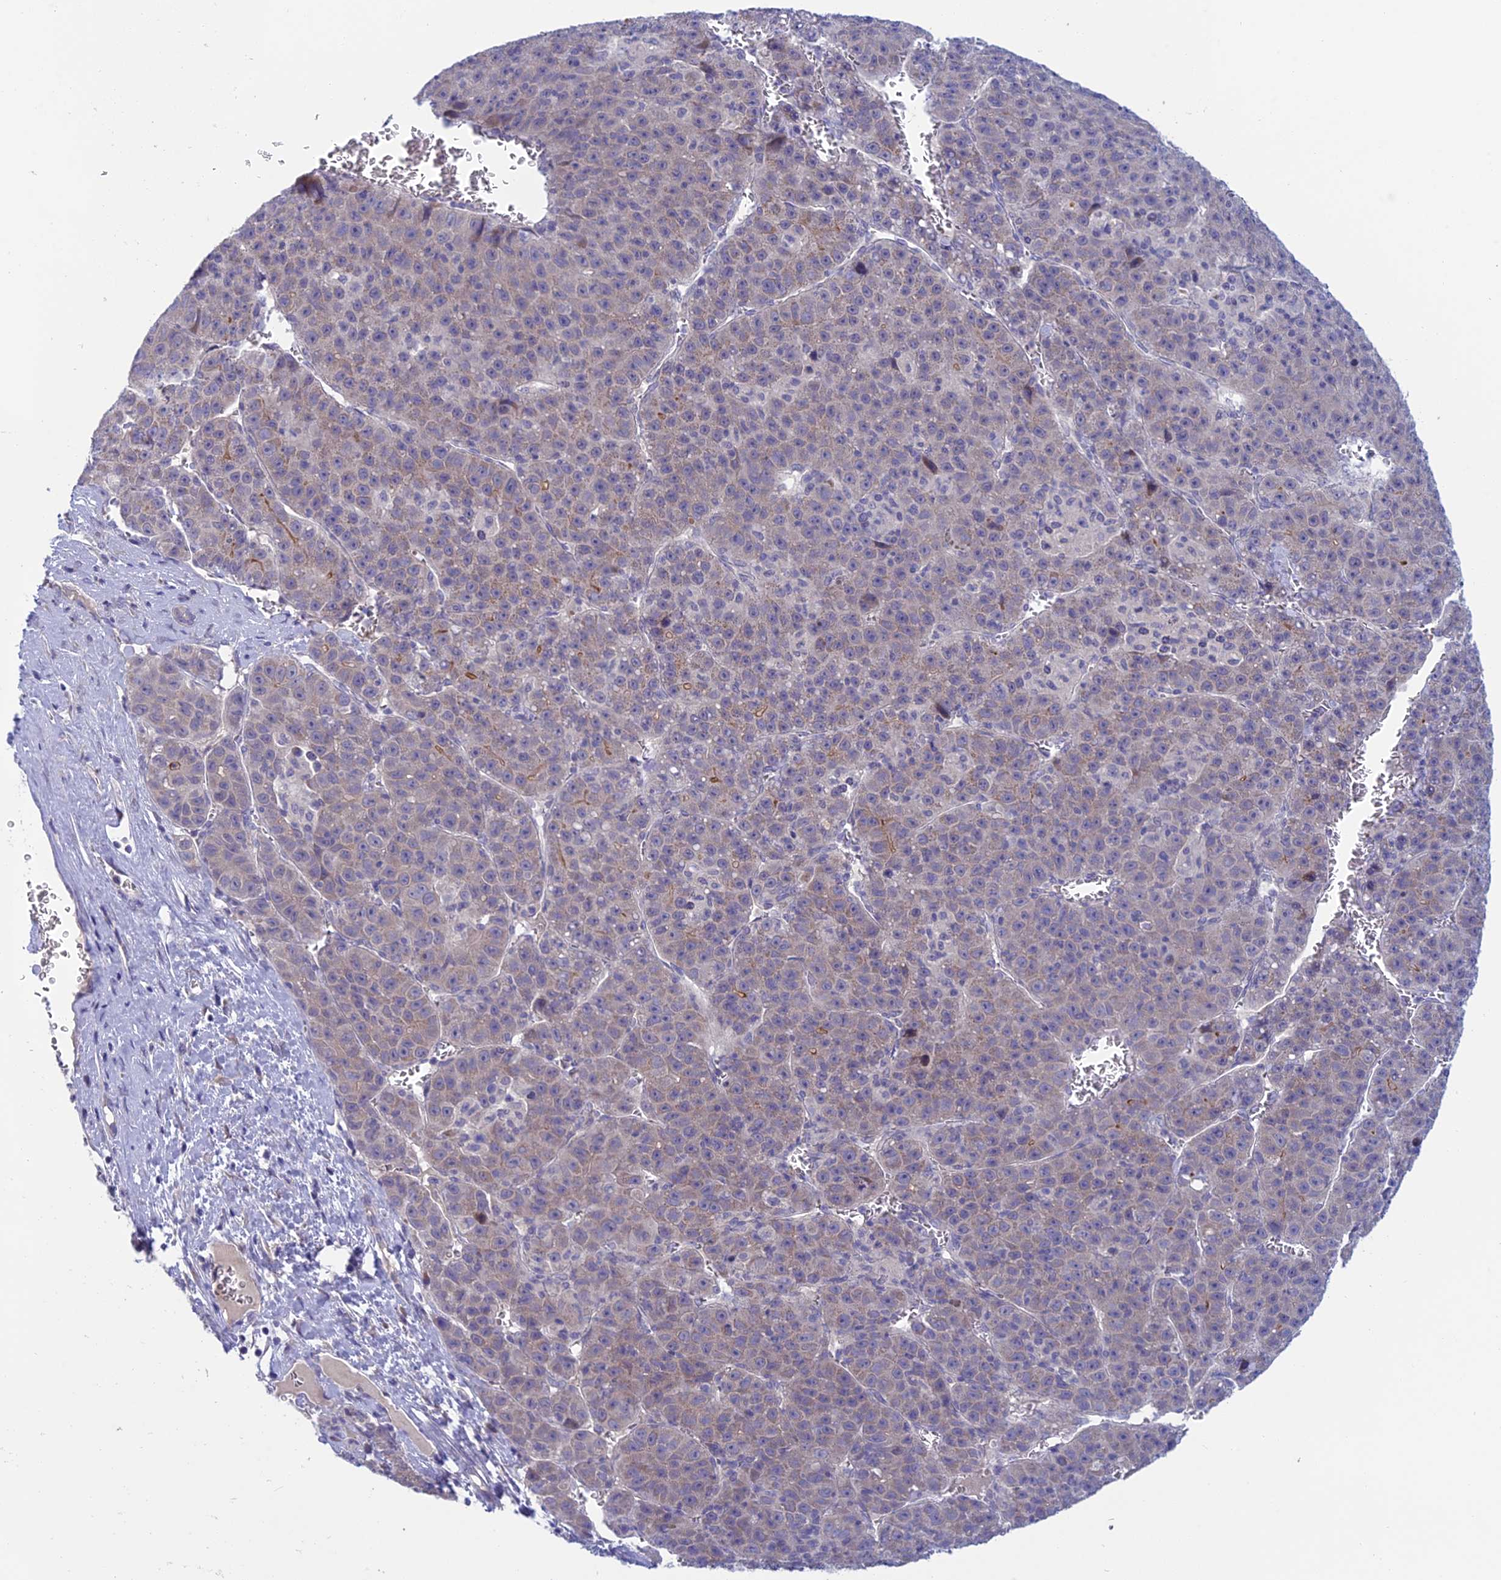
{"staining": {"intensity": "weak", "quantity": "<25%", "location": "cytoplasmic/membranous"}, "tissue": "liver cancer", "cell_type": "Tumor cells", "image_type": "cancer", "snomed": [{"axis": "morphology", "description": "Carcinoma, Hepatocellular, NOS"}, {"axis": "topography", "description": "Liver"}], "caption": "Histopathology image shows no significant protein positivity in tumor cells of liver cancer (hepatocellular carcinoma). (DAB (3,3'-diaminobenzidine) immunohistochemistry (IHC) with hematoxylin counter stain).", "gene": "XPO7", "patient": {"sex": "female", "age": 53}}